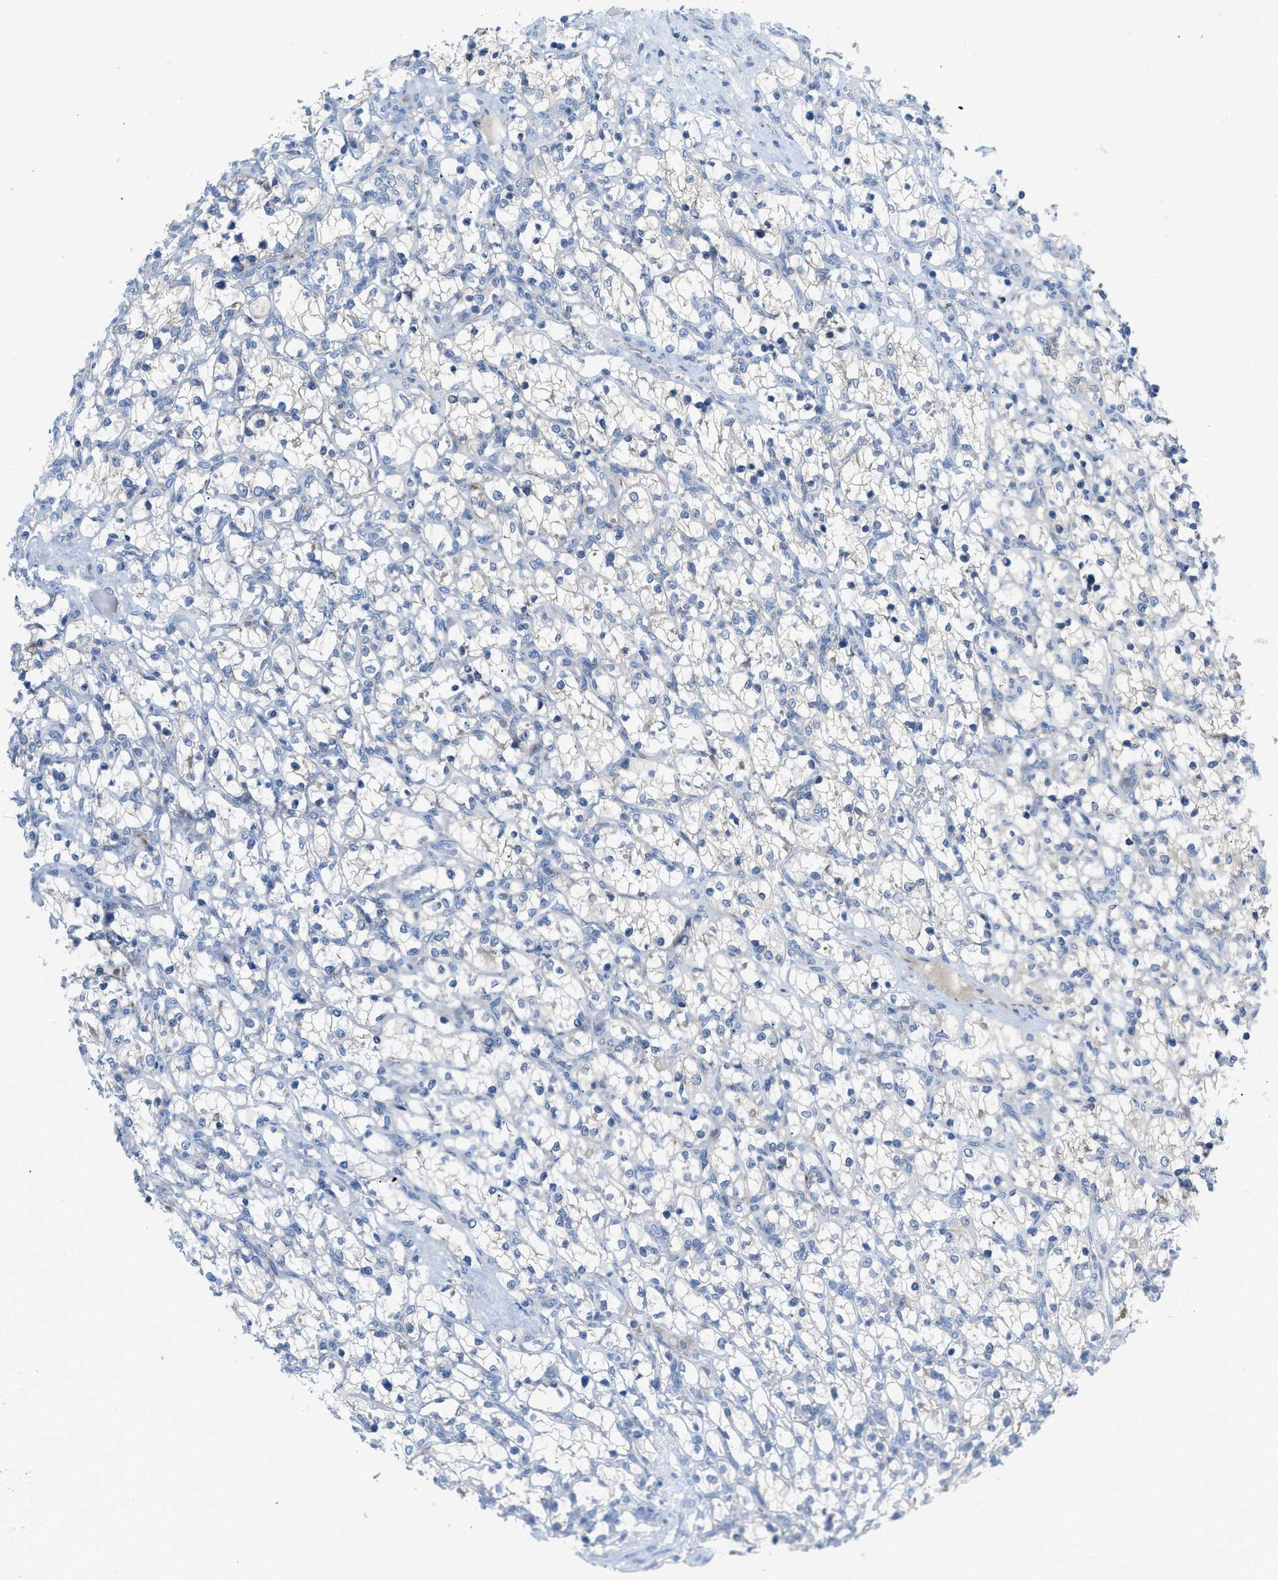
{"staining": {"intensity": "negative", "quantity": "none", "location": "none"}, "tissue": "renal cancer", "cell_type": "Tumor cells", "image_type": "cancer", "snomed": [{"axis": "morphology", "description": "Adenocarcinoma, NOS"}, {"axis": "topography", "description": "Kidney"}], "caption": "There is no significant expression in tumor cells of renal cancer (adenocarcinoma).", "gene": "RBBP9", "patient": {"sex": "female", "age": 69}}